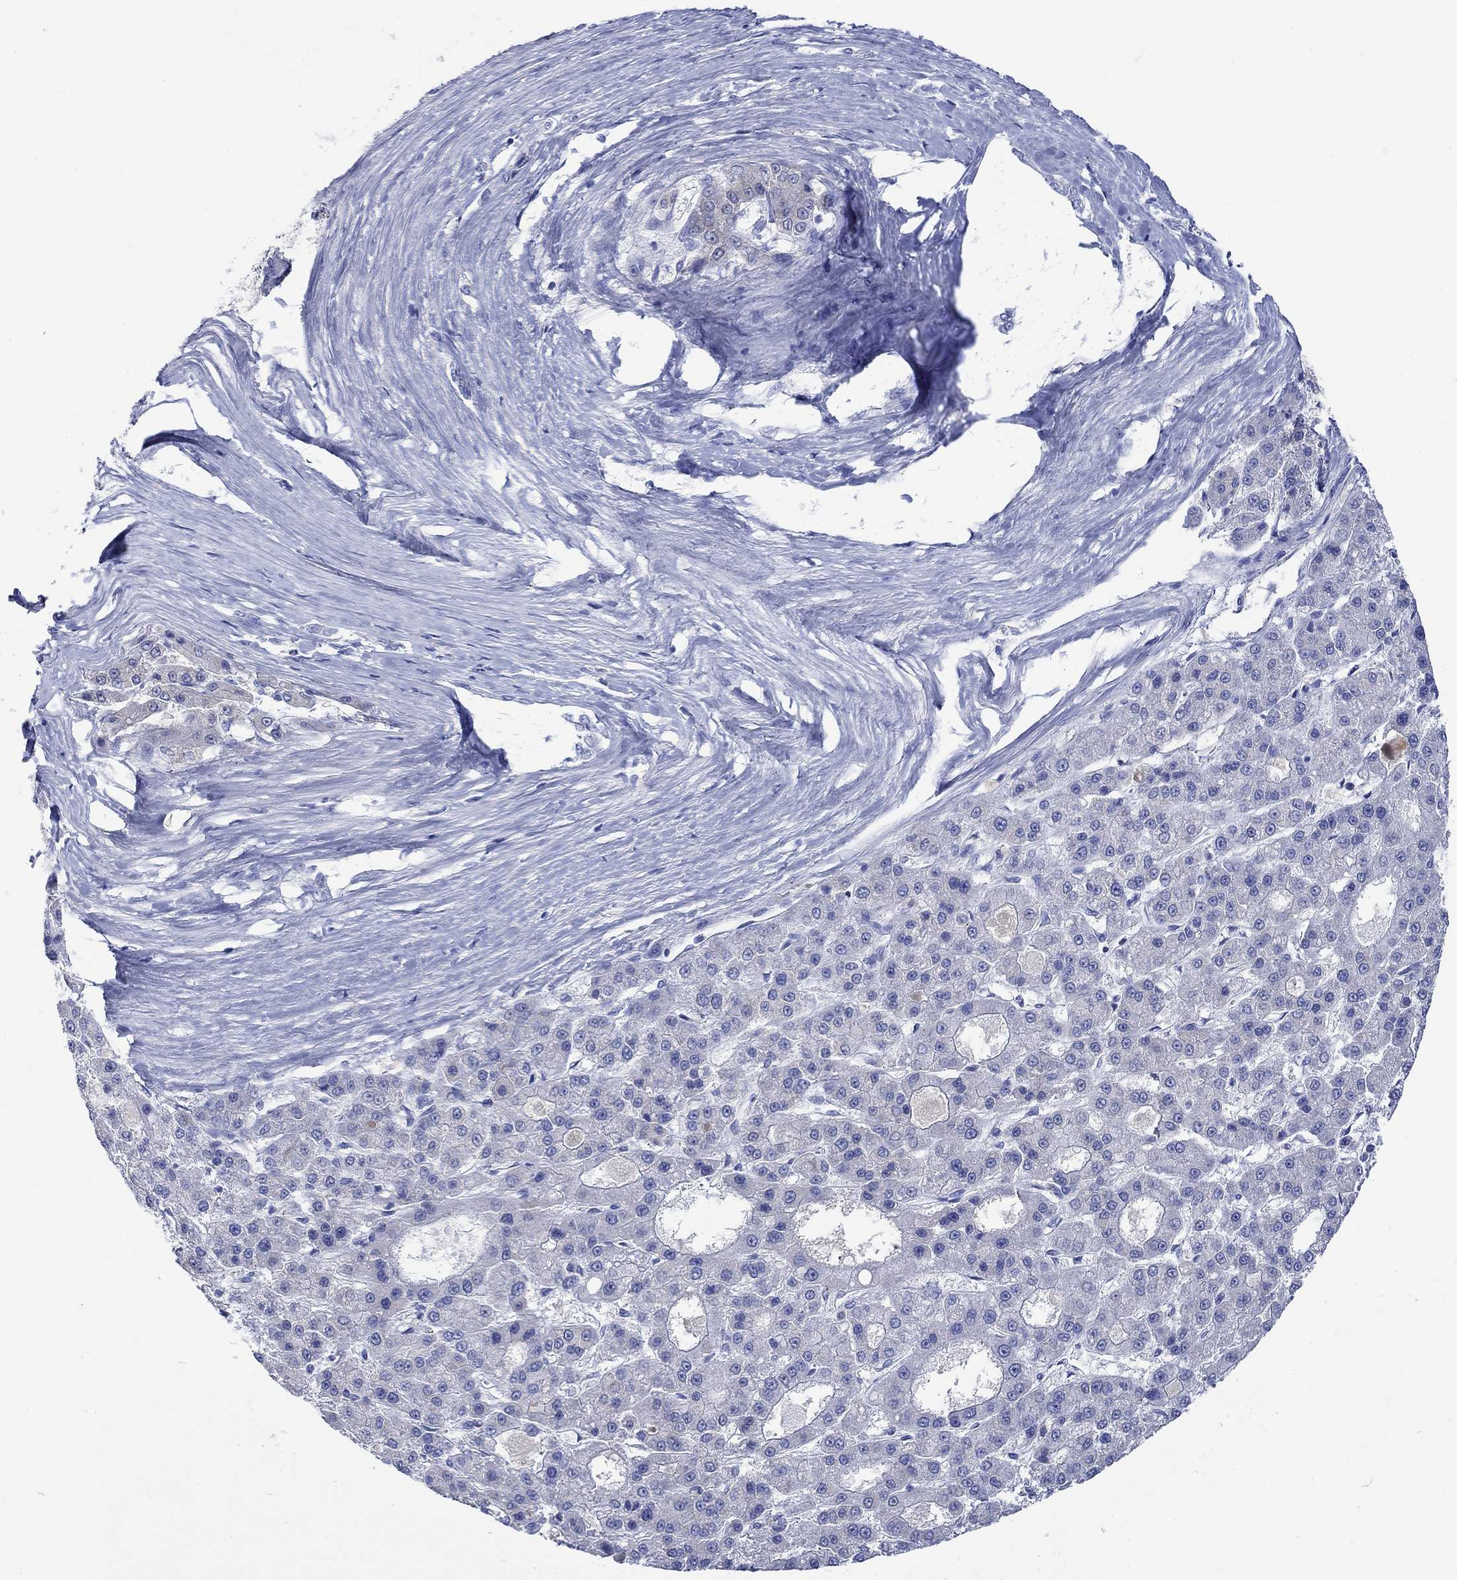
{"staining": {"intensity": "weak", "quantity": "25%-75%", "location": "cytoplasmic/membranous"}, "tissue": "liver cancer", "cell_type": "Tumor cells", "image_type": "cancer", "snomed": [{"axis": "morphology", "description": "Carcinoma, Hepatocellular, NOS"}, {"axis": "topography", "description": "Liver"}], "caption": "Immunohistochemistry of human hepatocellular carcinoma (liver) exhibits low levels of weak cytoplasmic/membranous staining in about 25%-75% of tumor cells. The staining was performed using DAB (3,3'-diaminobenzidine) to visualize the protein expression in brown, while the nuclei were stained in blue with hematoxylin (Magnification: 20x).", "gene": "CPLX2", "patient": {"sex": "male", "age": 70}}